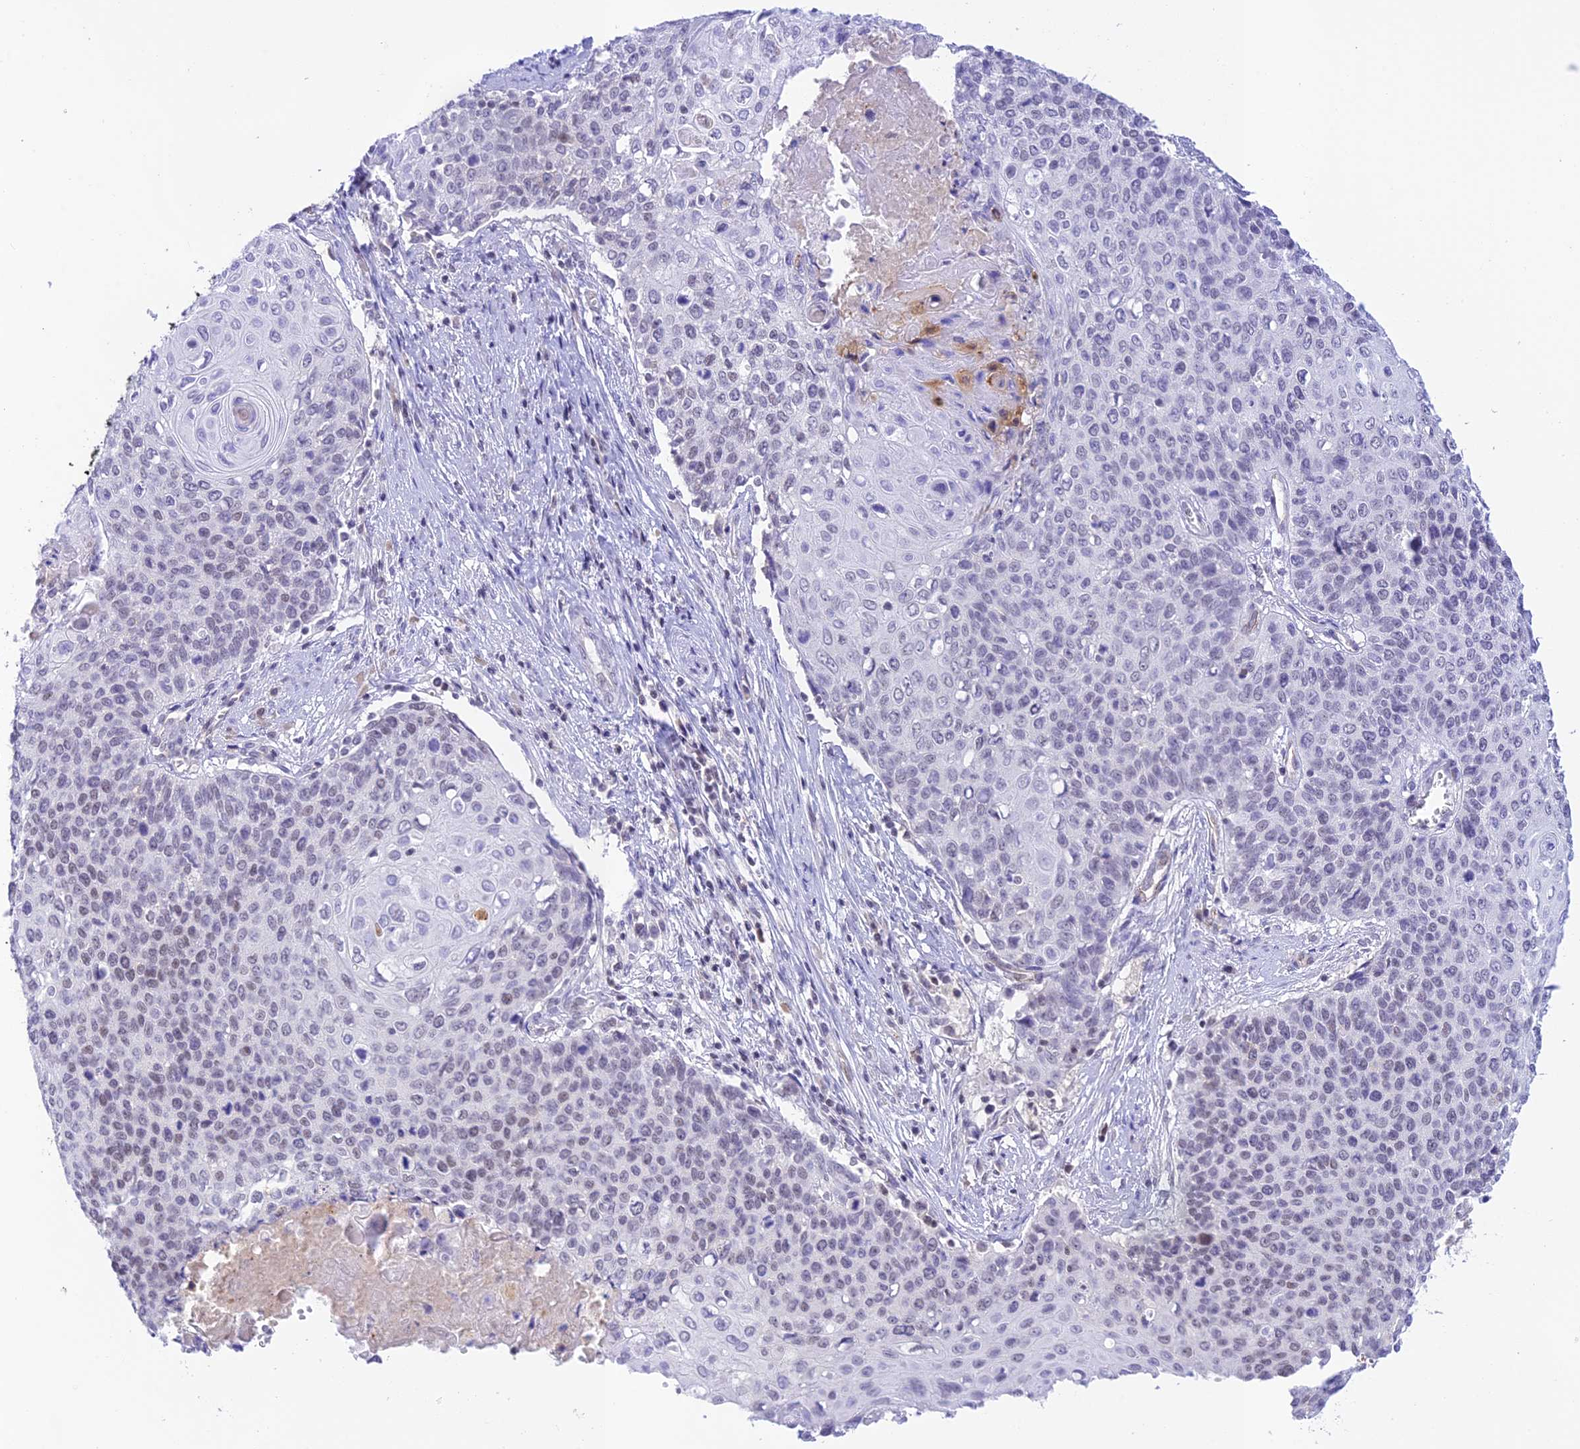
{"staining": {"intensity": "negative", "quantity": "none", "location": "none"}, "tissue": "cervical cancer", "cell_type": "Tumor cells", "image_type": "cancer", "snomed": [{"axis": "morphology", "description": "Squamous cell carcinoma, NOS"}, {"axis": "topography", "description": "Cervix"}], "caption": "A photomicrograph of cervical cancer (squamous cell carcinoma) stained for a protein exhibits no brown staining in tumor cells.", "gene": "THAP11", "patient": {"sex": "female", "age": 39}}